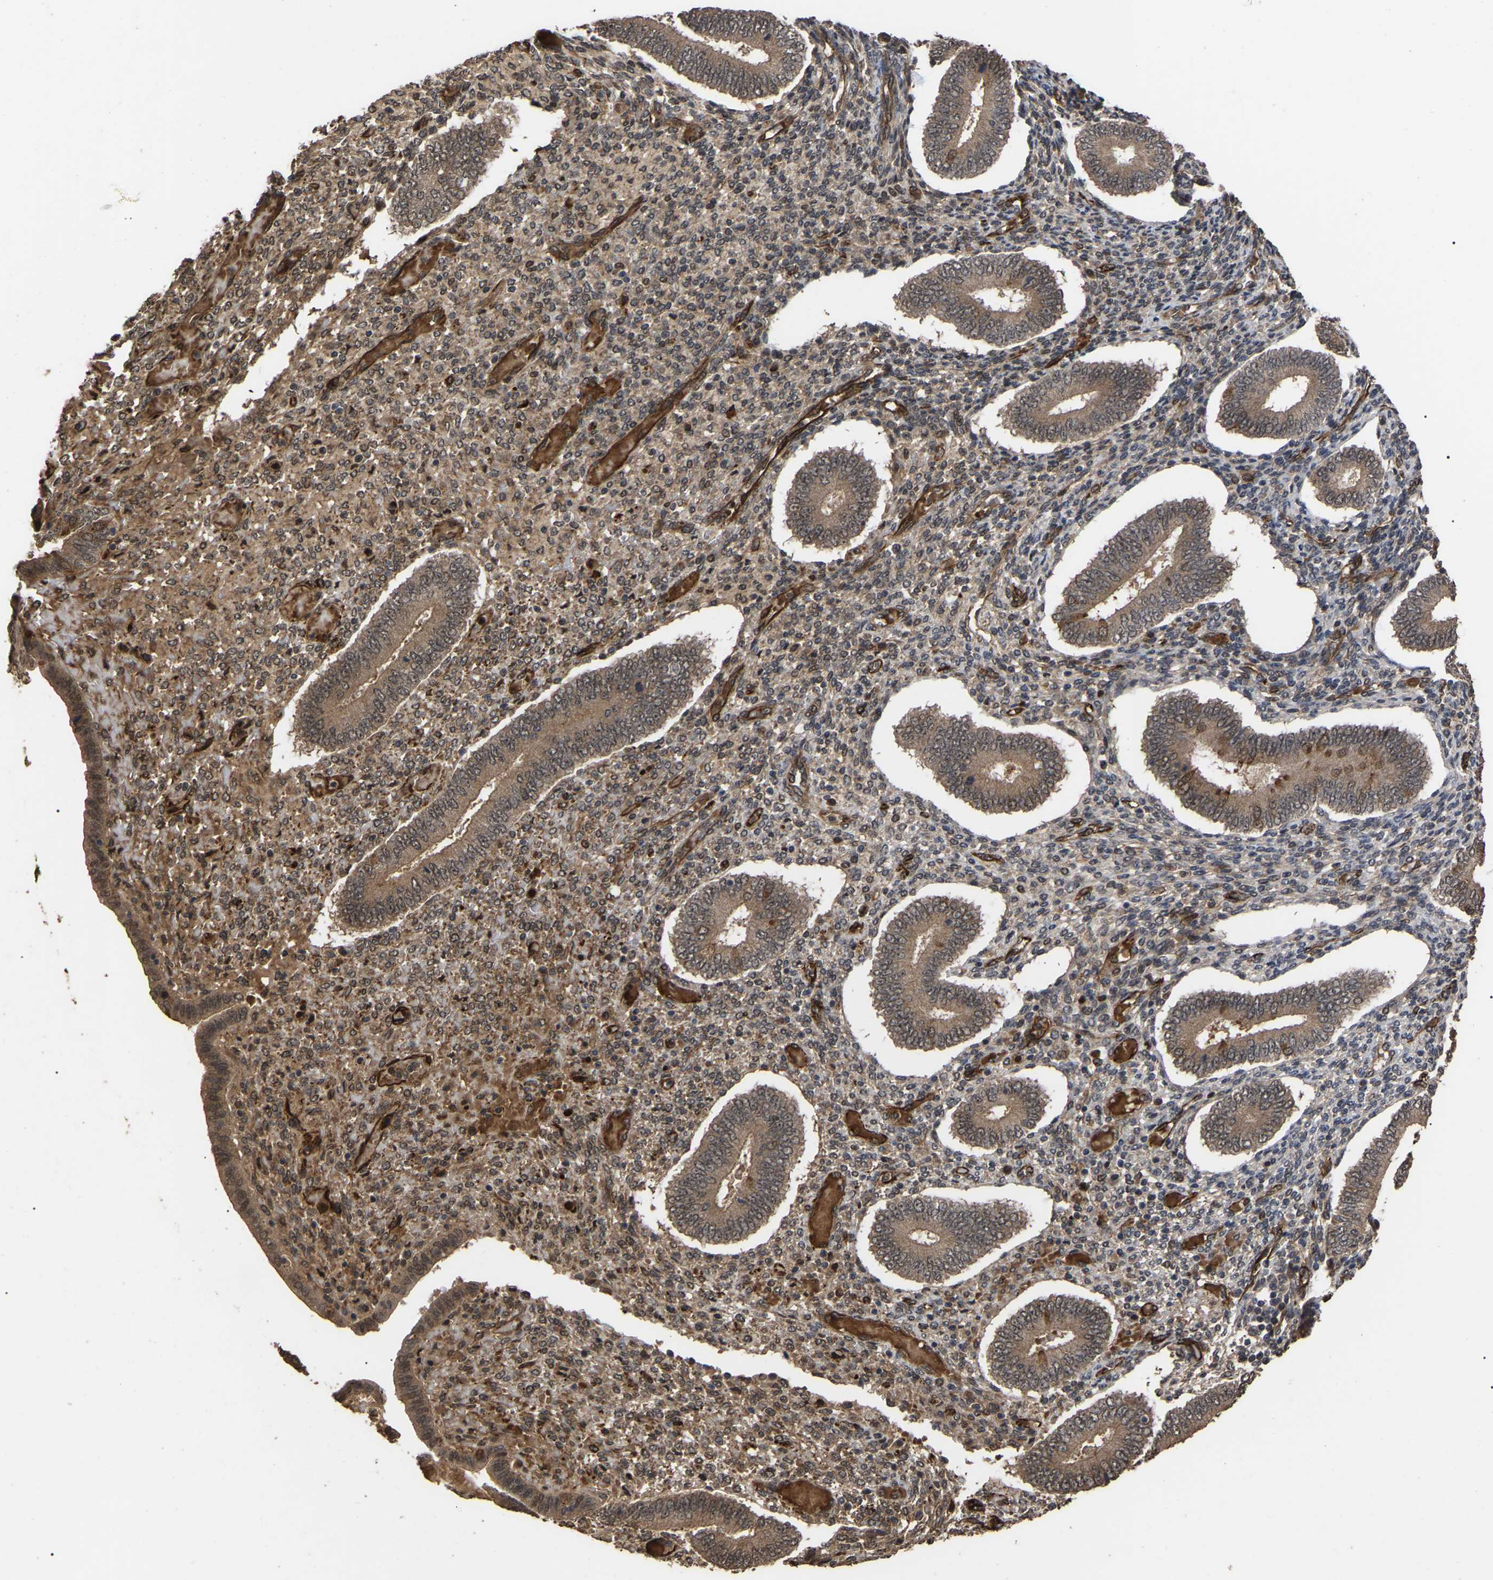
{"staining": {"intensity": "weak", "quantity": "25%-75%", "location": "cytoplasmic/membranous"}, "tissue": "endometrium", "cell_type": "Cells in endometrial stroma", "image_type": "normal", "snomed": [{"axis": "morphology", "description": "Normal tissue, NOS"}, {"axis": "topography", "description": "Endometrium"}], "caption": "Endometrium stained with DAB immunohistochemistry demonstrates low levels of weak cytoplasmic/membranous expression in approximately 25%-75% of cells in endometrial stroma.", "gene": "FAM161B", "patient": {"sex": "female", "age": 42}}